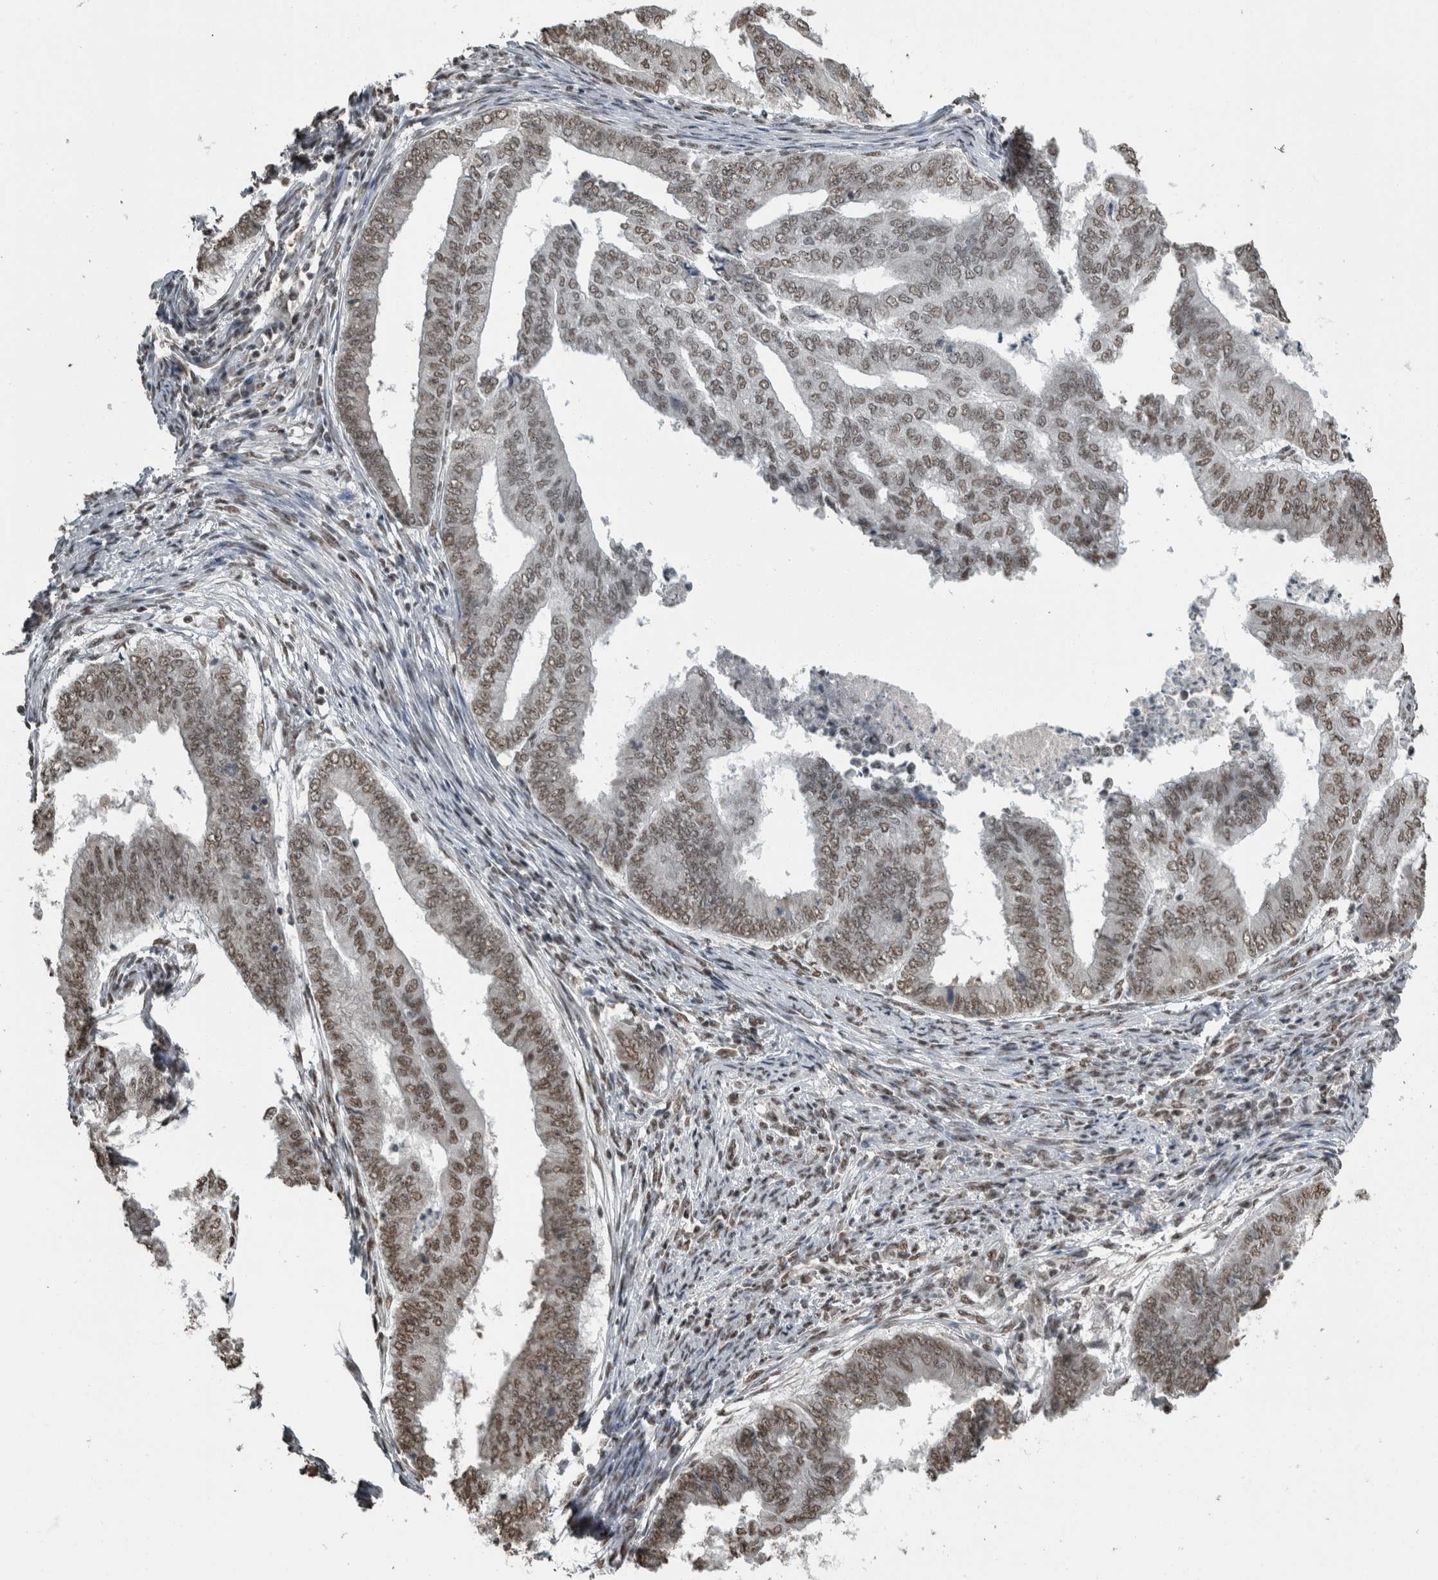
{"staining": {"intensity": "moderate", "quantity": ">75%", "location": "nuclear"}, "tissue": "endometrial cancer", "cell_type": "Tumor cells", "image_type": "cancer", "snomed": [{"axis": "morphology", "description": "Polyp, NOS"}, {"axis": "morphology", "description": "Adenocarcinoma, NOS"}, {"axis": "morphology", "description": "Adenoma, NOS"}, {"axis": "topography", "description": "Endometrium"}], "caption": "A photomicrograph of human endometrial cancer stained for a protein exhibits moderate nuclear brown staining in tumor cells.", "gene": "TGS1", "patient": {"sex": "female", "age": 79}}